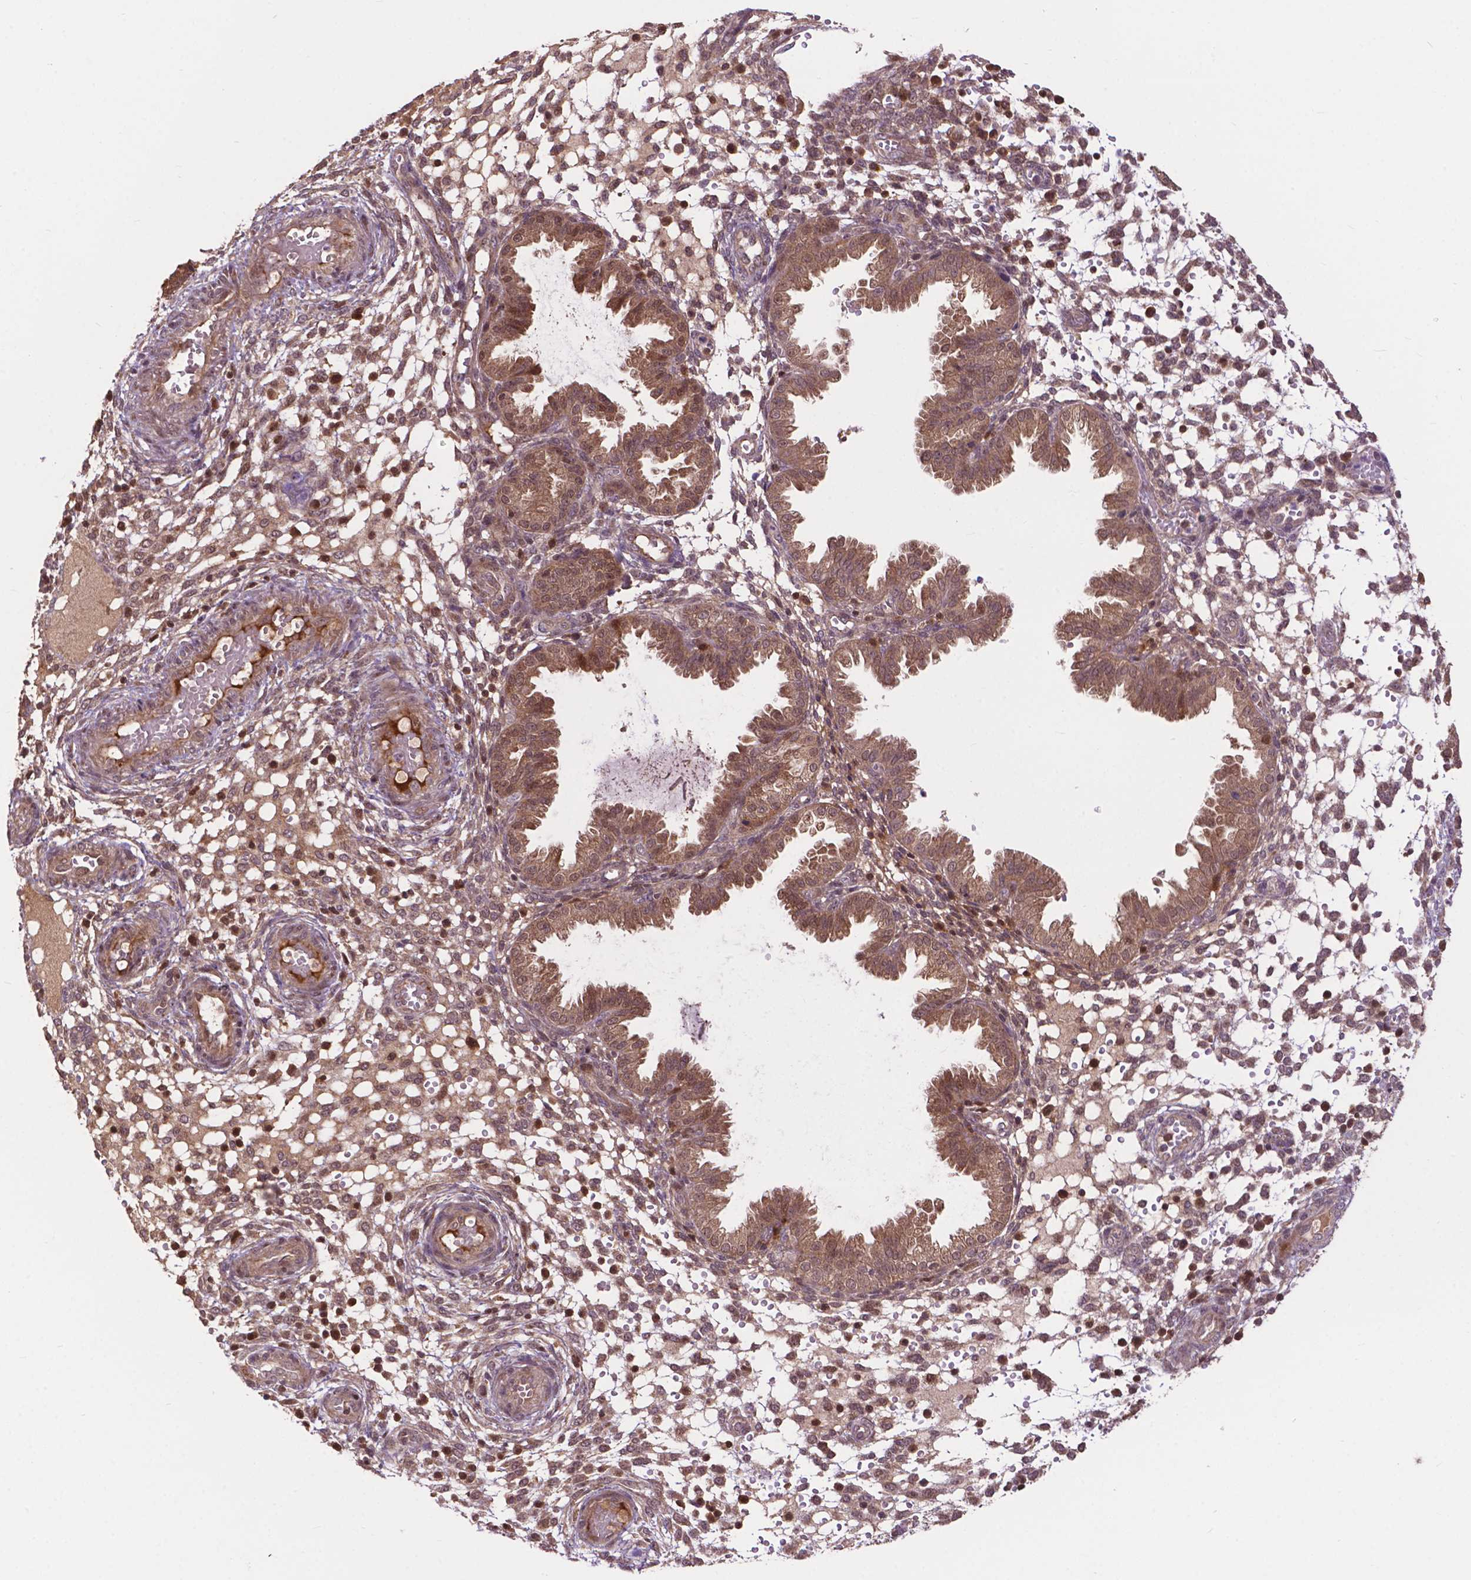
{"staining": {"intensity": "moderate", "quantity": ">75%", "location": "cytoplasmic/membranous"}, "tissue": "endometrium", "cell_type": "Cells in endometrial stroma", "image_type": "normal", "snomed": [{"axis": "morphology", "description": "Normal tissue, NOS"}, {"axis": "topography", "description": "Endometrium"}], "caption": "Normal endometrium demonstrates moderate cytoplasmic/membranous positivity in approximately >75% of cells in endometrial stroma The staining is performed using DAB (3,3'-diaminobenzidine) brown chromogen to label protein expression. The nuclei are counter-stained blue using hematoxylin..", "gene": "CHMP4A", "patient": {"sex": "female", "age": 33}}